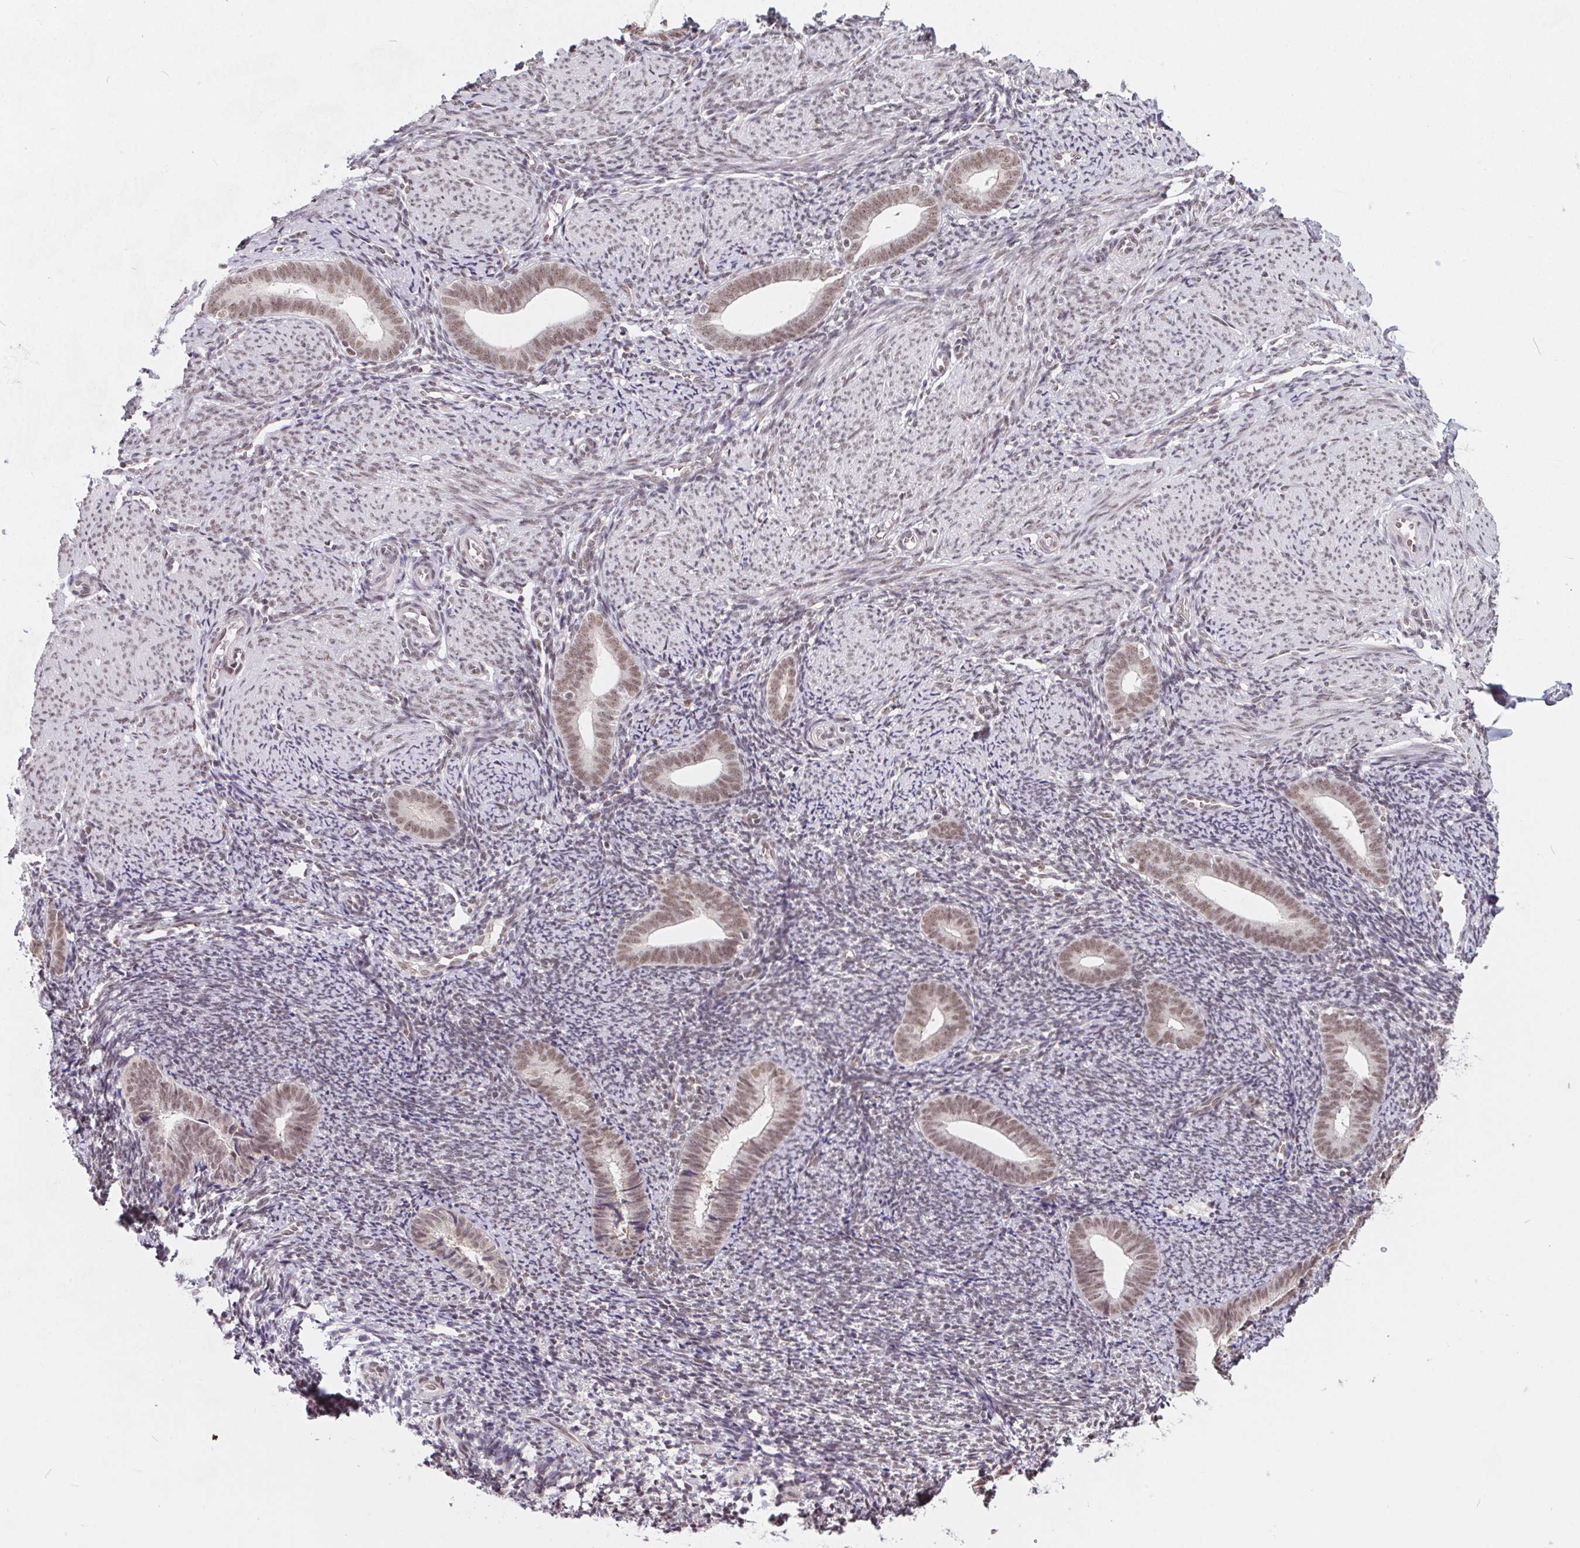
{"staining": {"intensity": "moderate", "quantity": "25%-75%", "location": "nuclear"}, "tissue": "endometrium", "cell_type": "Cells in endometrial stroma", "image_type": "normal", "snomed": [{"axis": "morphology", "description": "Normal tissue, NOS"}, {"axis": "topography", "description": "Endometrium"}], "caption": "Protein staining of unremarkable endometrium displays moderate nuclear expression in approximately 25%-75% of cells in endometrial stroma. The staining was performed using DAB (3,3'-diaminobenzidine) to visualize the protein expression in brown, while the nuclei were stained in blue with hematoxylin (Magnification: 20x).", "gene": "TCERG1", "patient": {"sex": "female", "age": 39}}